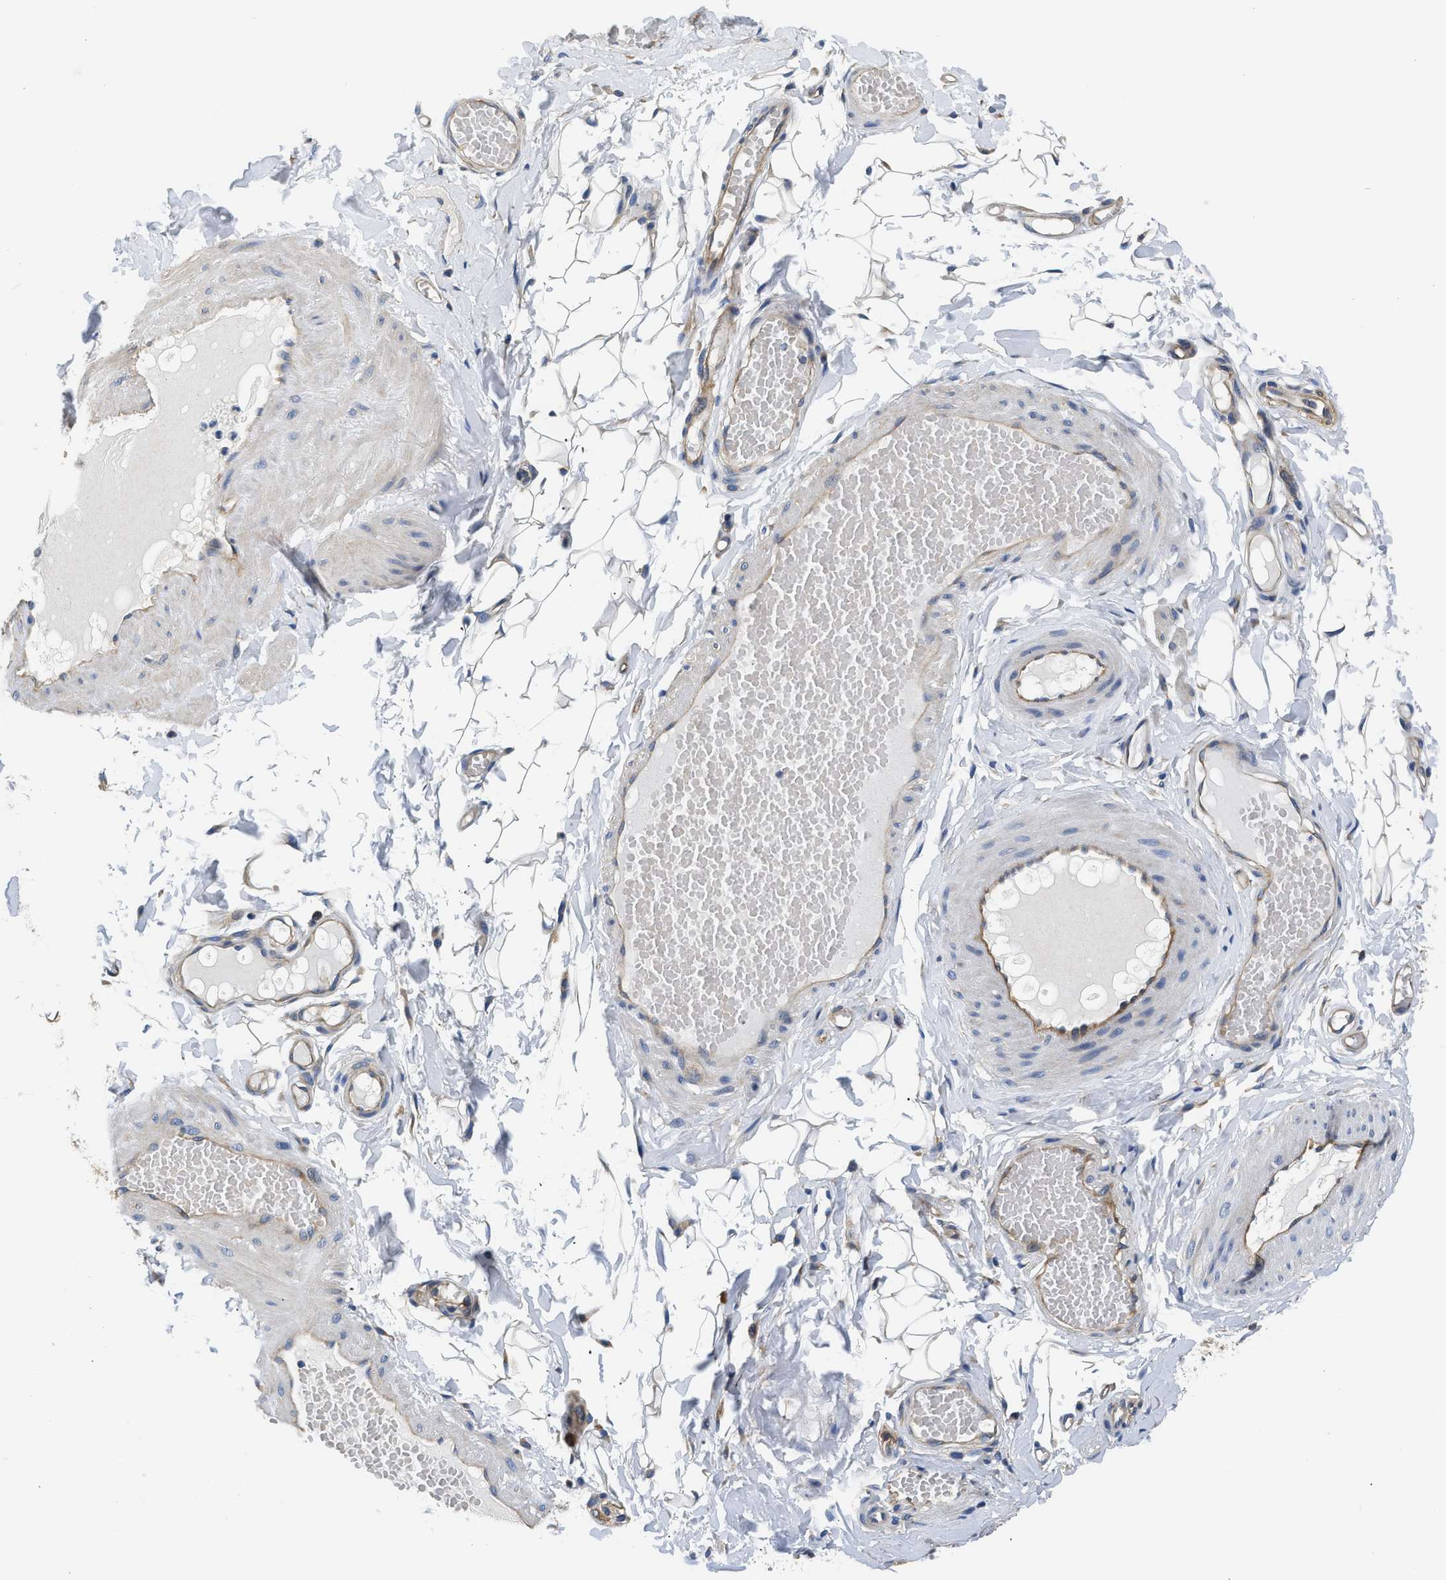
{"staining": {"intensity": "weak", "quantity": ">75%", "location": "cytoplasmic/membranous"}, "tissue": "adipose tissue", "cell_type": "Adipocytes", "image_type": "normal", "snomed": [{"axis": "morphology", "description": "Normal tissue, NOS"}, {"axis": "topography", "description": "Adipose tissue"}, {"axis": "topography", "description": "Vascular tissue"}, {"axis": "topography", "description": "Peripheral nerve tissue"}], "caption": "IHC staining of unremarkable adipose tissue, which exhibits low levels of weak cytoplasmic/membranous expression in approximately >75% of adipocytes indicating weak cytoplasmic/membranous protein expression. The staining was performed using DAB (3,3'-diaminobenzidine) (brown) for protein detection and nuclei were counterstained in hematoxylin (blue).", "gene": "CSDE1", "patient": {"sex": "male", "age": 25}}